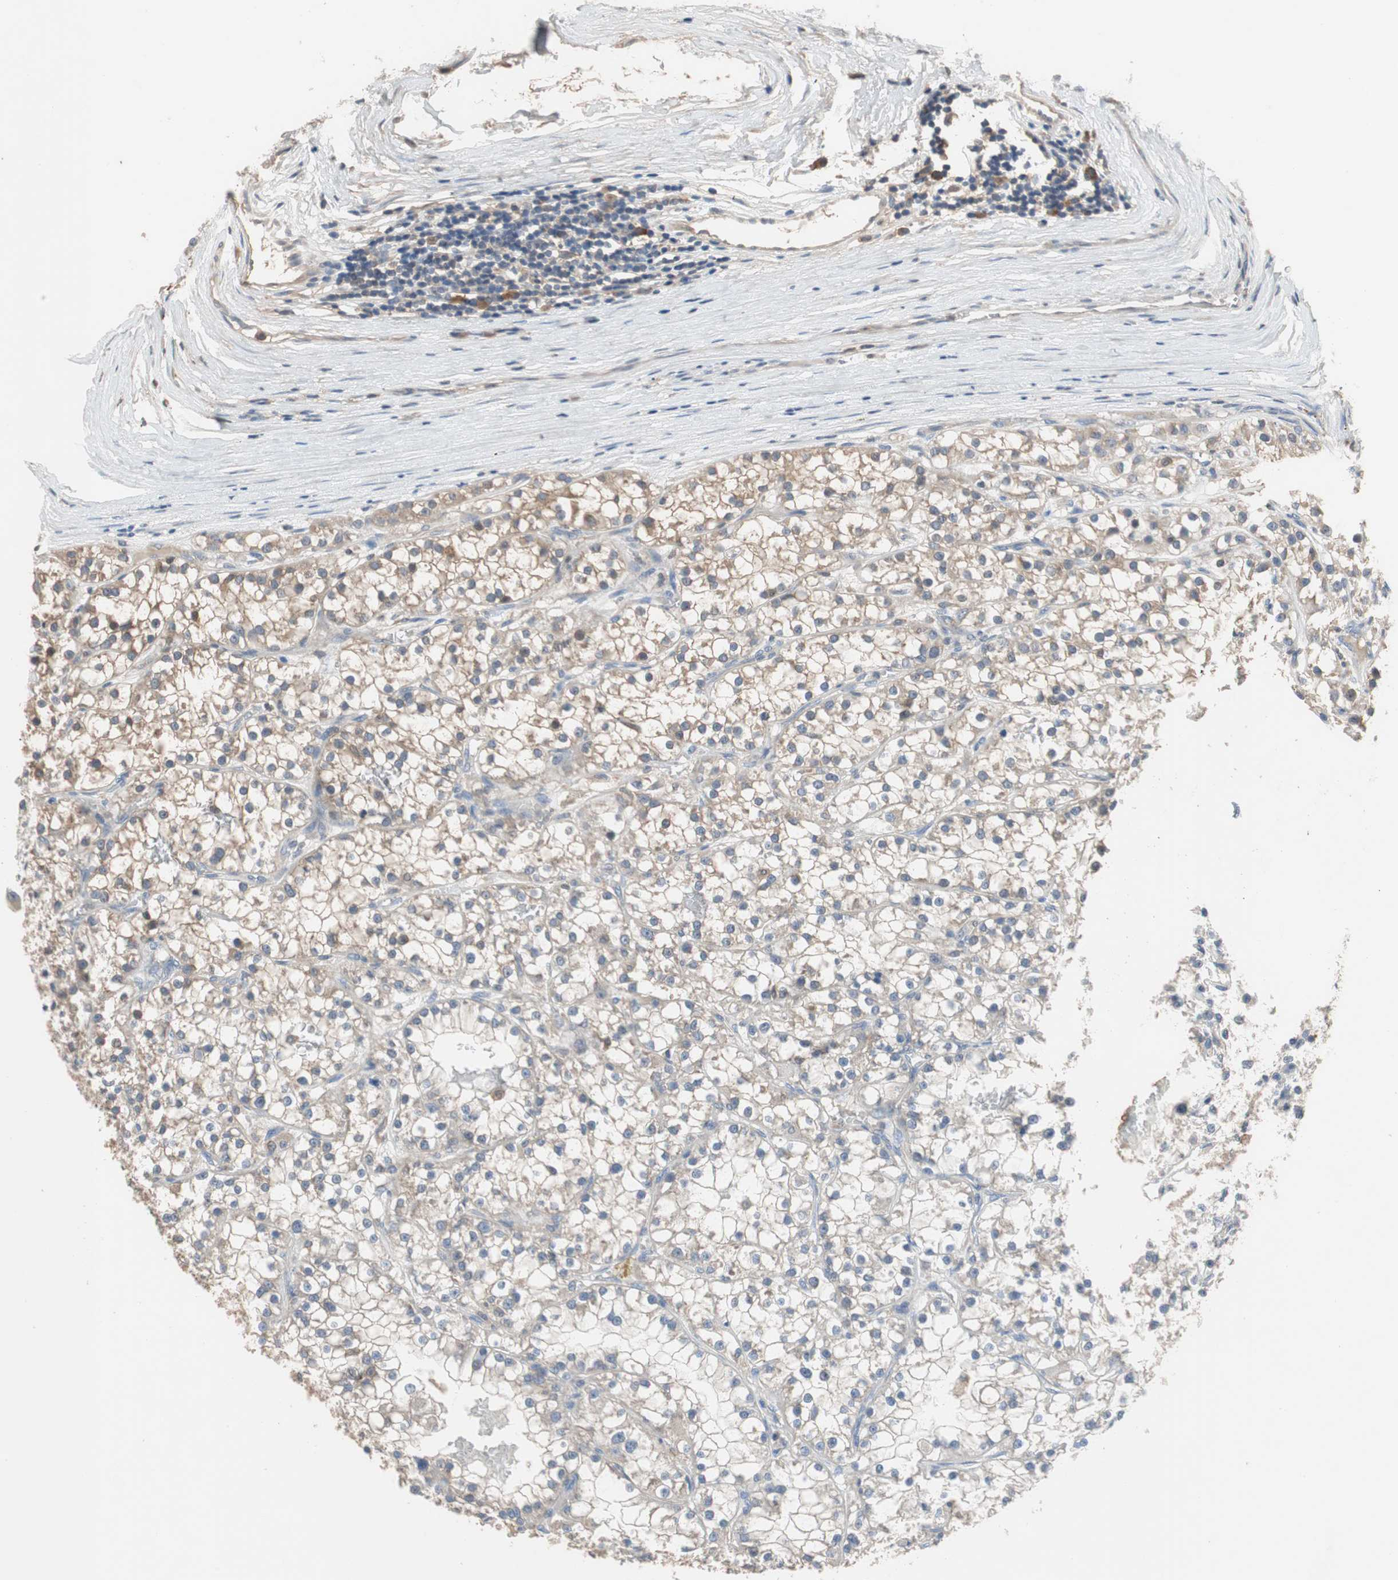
{"staining": {"intensity": "weak", "quantity": "25%-75%", "location": "cytoplasmic/membranous"}, "tissue": "renal cancer", "cell_type": "Tumor cells", "image_type": "cancer", "snomed": [{"axis": "morphology", "description": "Adenocarcinoma, NOS"}, {"axis": "topography", "description": "Kidney"}], "caption": "The image shows a brown stain indicating the presence of a protein in the cytoplasmic/membranous of tumor cells in renal cancer. (DAB (3,3'-diaminobenzidine) = brown stain, brightfield microscopy at high magnification).", "gene": "ADAP1", "patient": {"sex": "female", "age": 52}}